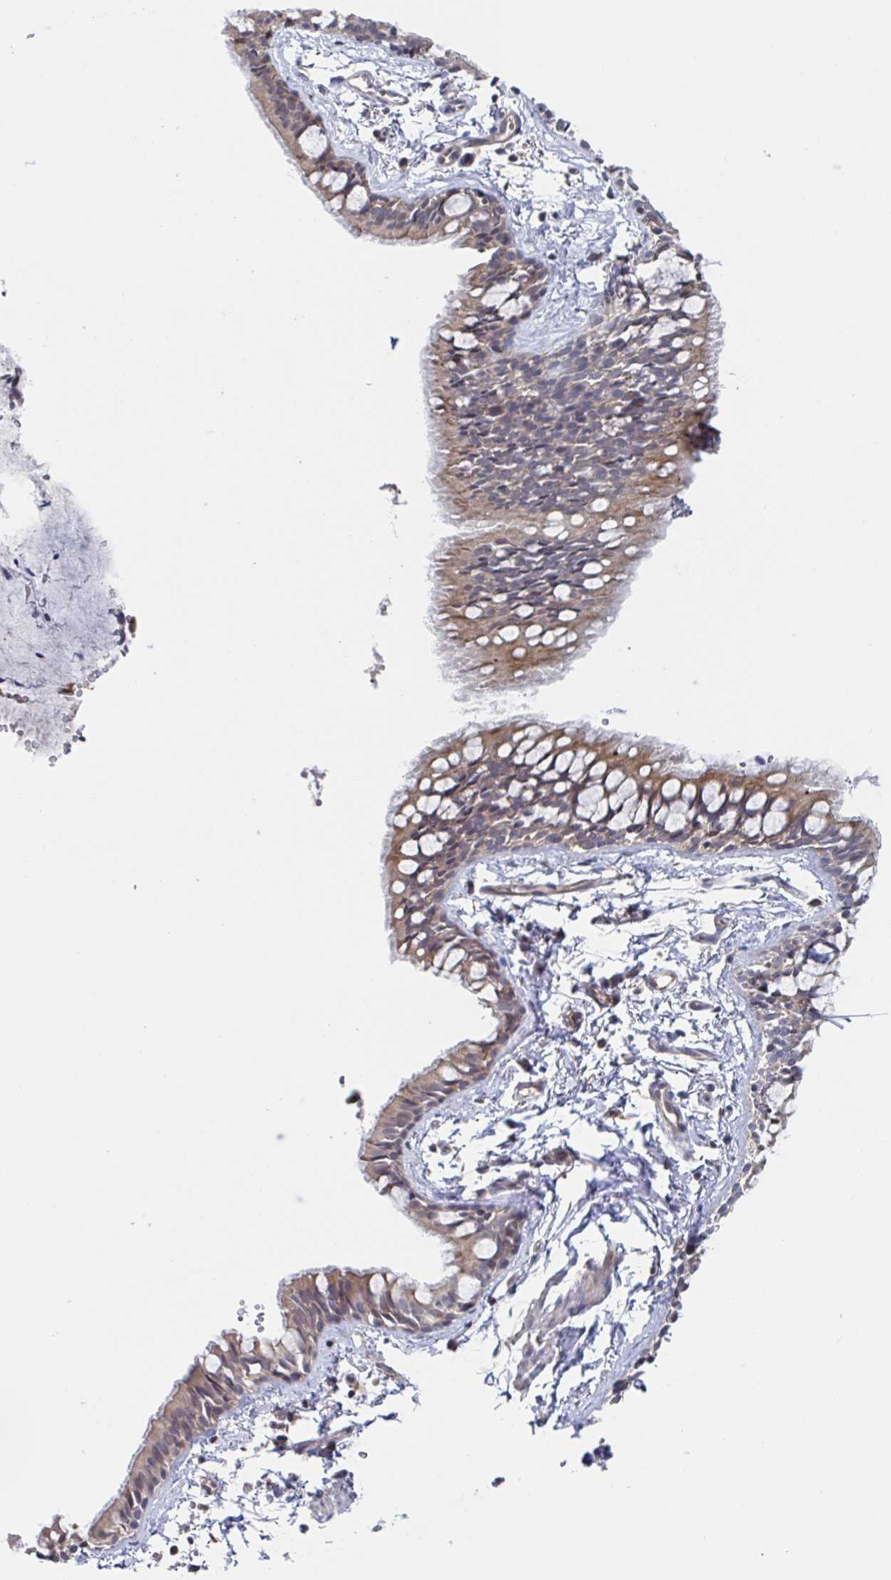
{"staining": {"intensity": "moderate", "quantity": ">75%", "location": "cytoplasmic/membranous"}, "tissue": "bronchus", "cell_type": "Respiratory epithelial cells", "image_type": "normal", "snomed": [{"axis": "morphology", "description": "Normal tissue, NOS"}, {"axis": "topography", "description": "Bronchus"}], "caption": "The histopathology image demonstrates a brown stain indicating the presence of a protein in the cytoplasmic/membranous of respiratory epithelial cells in bronchus. (DAB IHC, brown staining for protein, blue staining for nuclei).", "gene": "DHRS12", "patient": {"sex": "female", "age": 59}}